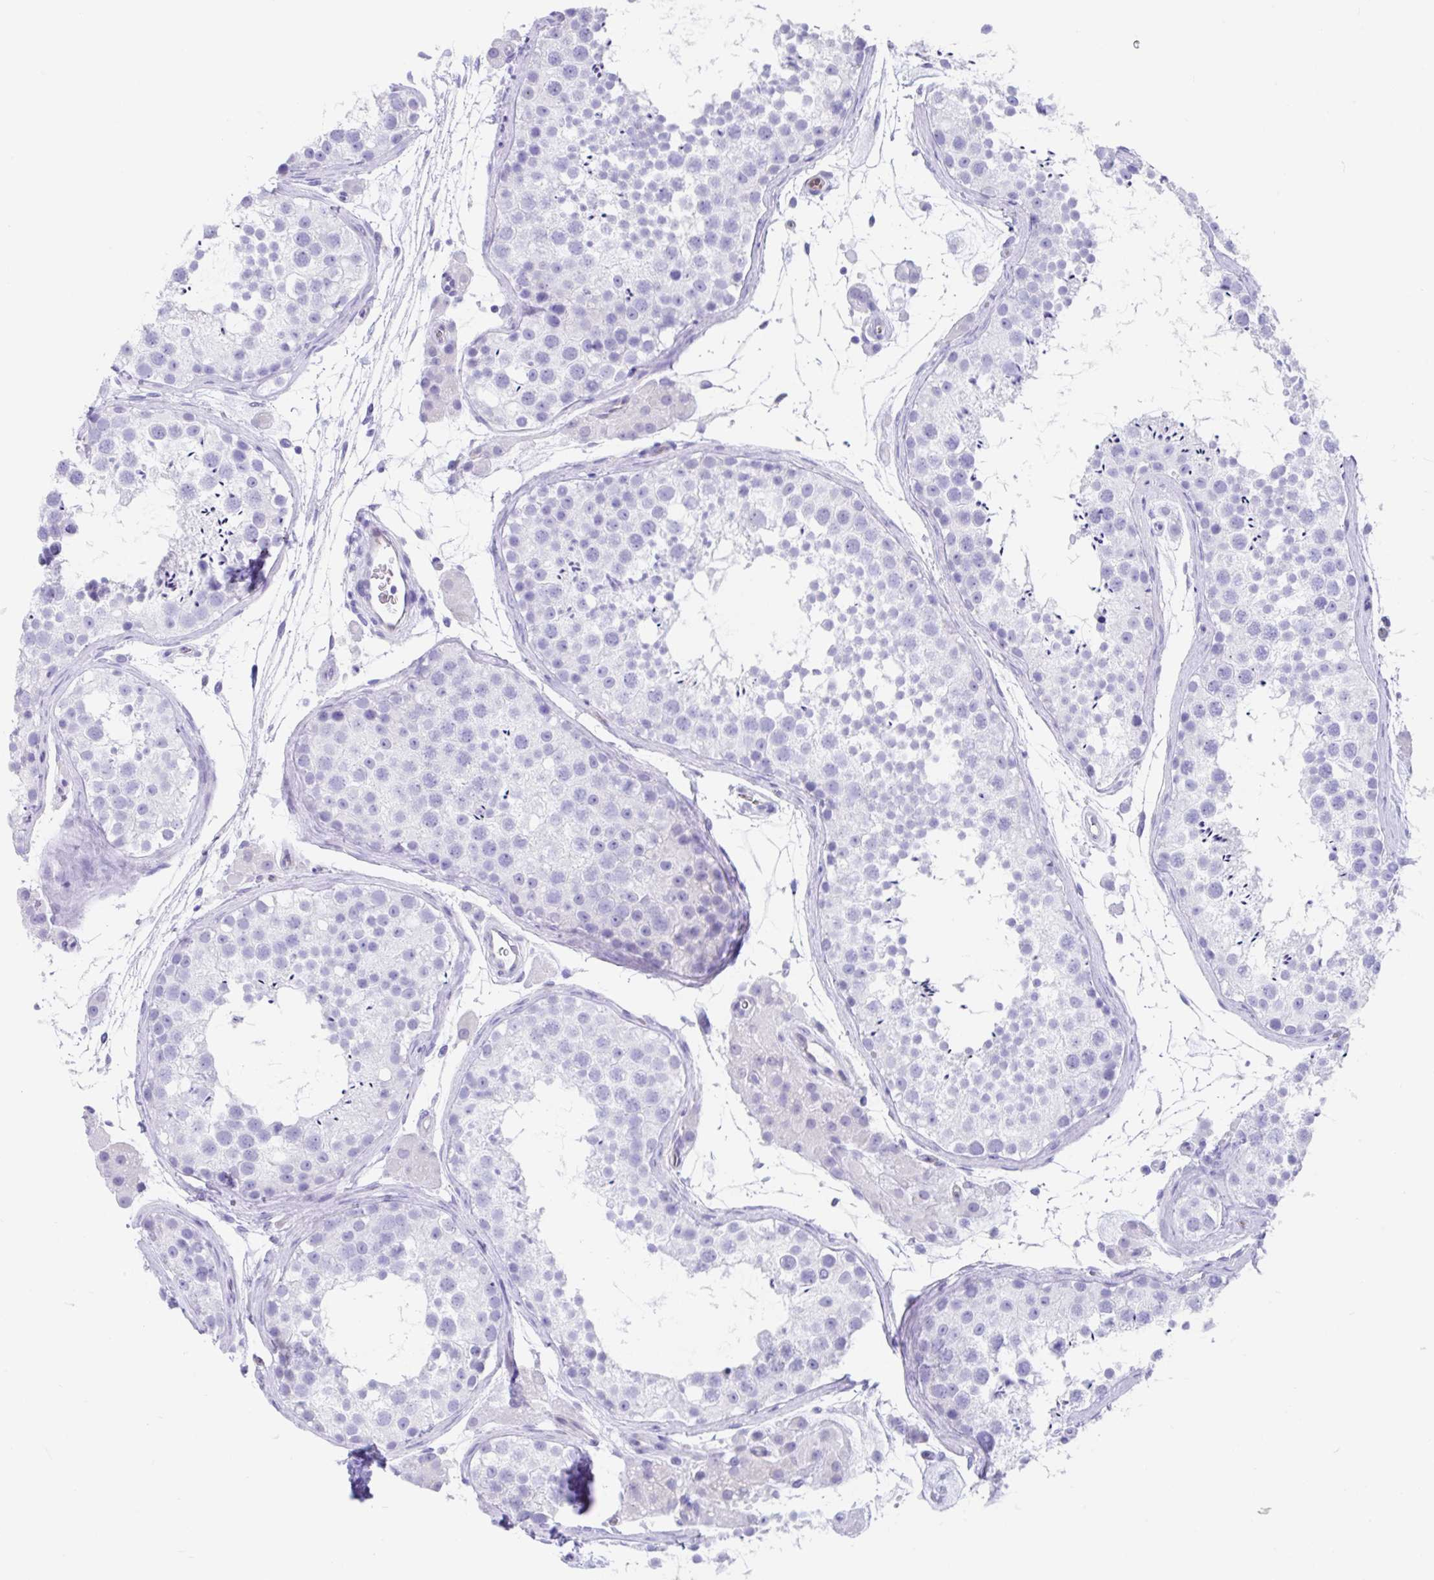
{"staining": {"intensity": "negative", "quantity": "none", "location": "none"}, "tissue": "testis", "cell_type": "Cells in seminiferous ducts", "image_type": "normal", "snomed": [{"axis": "morphology", "description": "Normal tissue, NOS"}, {"axis": "topography", "description": "Testis"}], "caption": "Testis was stained to show a protein in brown. There is no significant staining in cells in seminiferous ducts.", "gene": "FAM107A", "patient": {"sex": "male", "age": 41}}